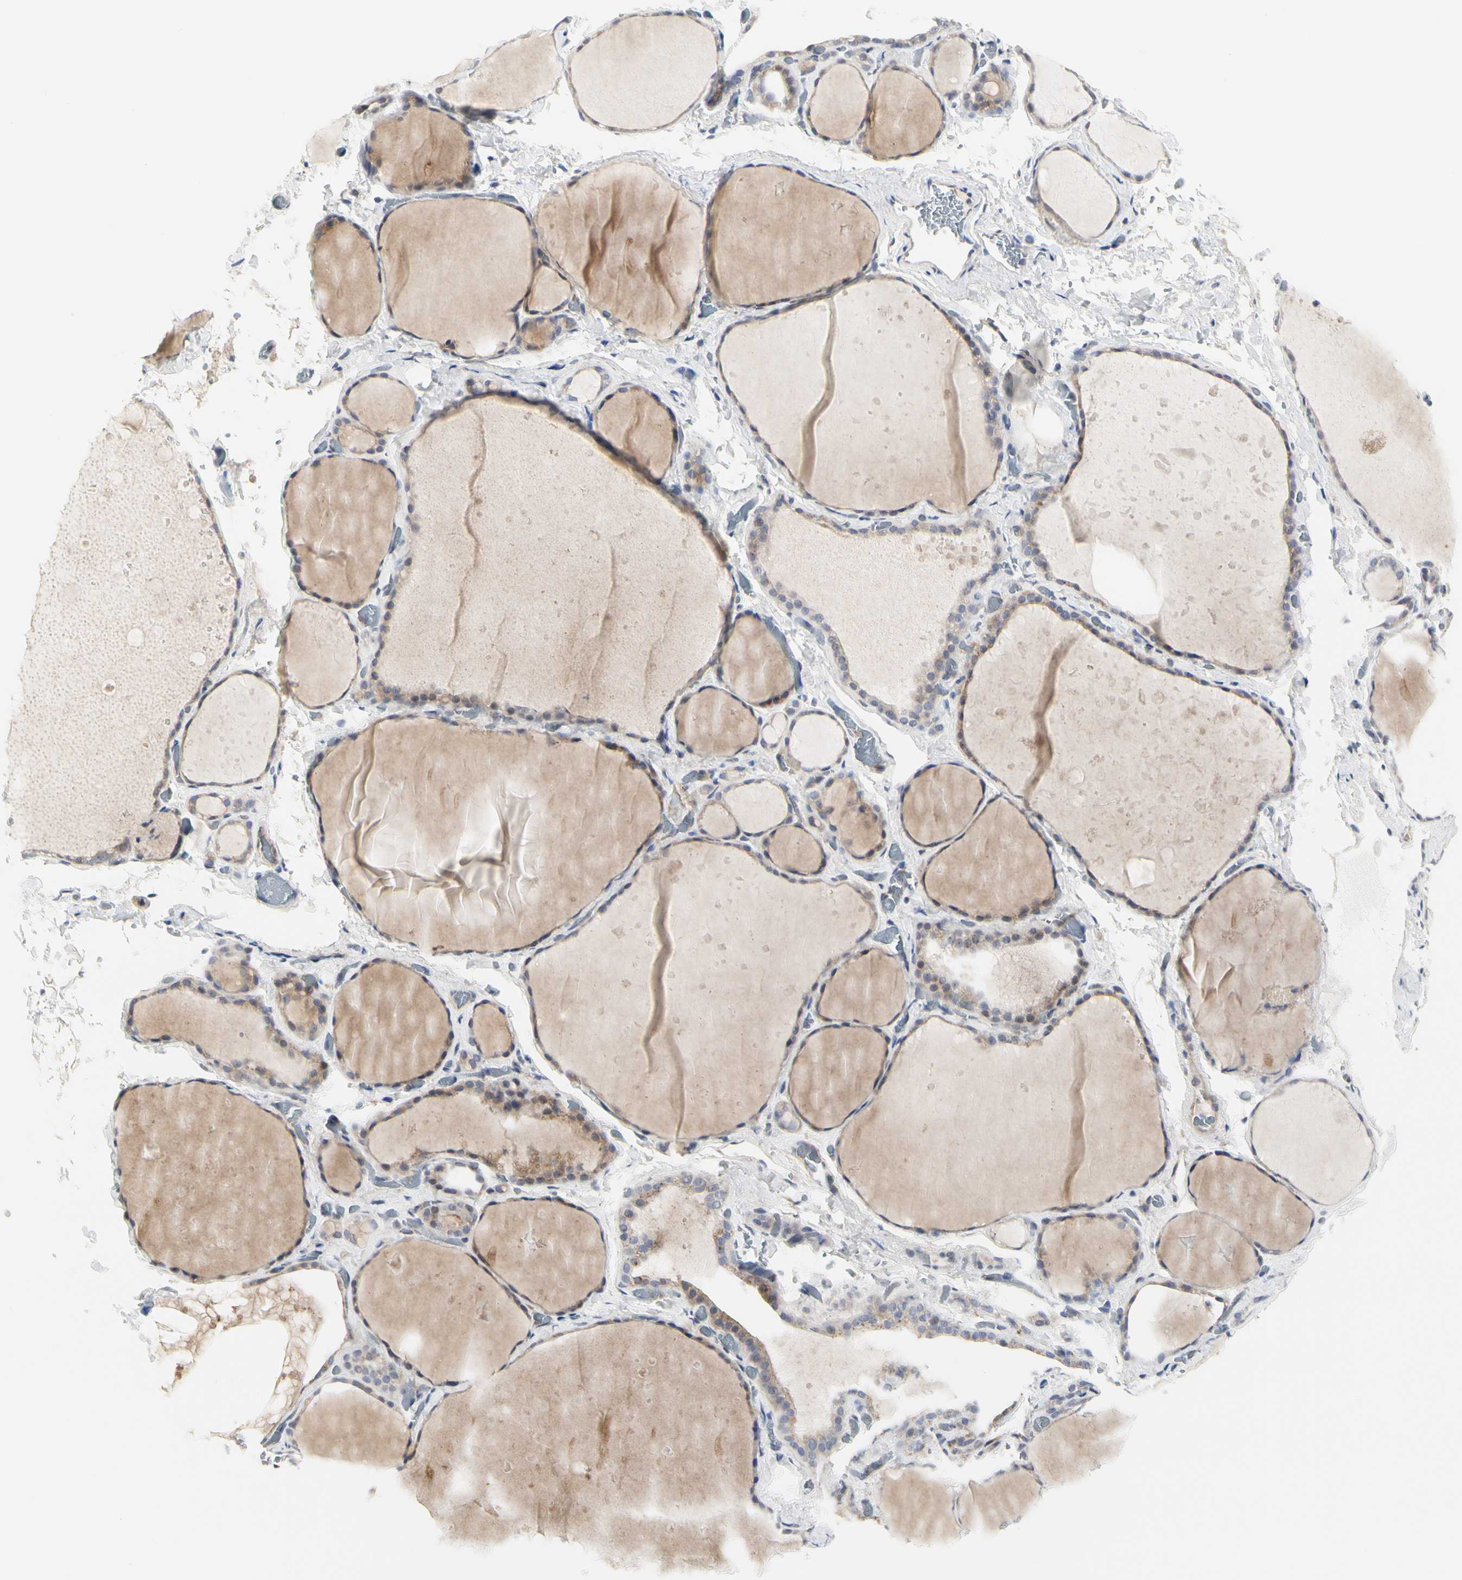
{"staining": {"intensity": "weak", "quantity": ">75%", "location": "cytoplasmic/membranous"}, "tissue": "thyroid gland", "cell_type": "Glandular cells", "image_type": "normal", "snomed": [{"axis": "morphology", "description": "Normal tissue, NOS"}, {"axis": "topography", "description": "Thyroid gland"}], "caption": "Human thyroid gland stained with a brown dye demonstrates weak cytoplasmic/membranous positive expression in approximately >75% of glandular cells.", "gene": "SHANK2", "patient": {"sex": "male", "age": 76}}